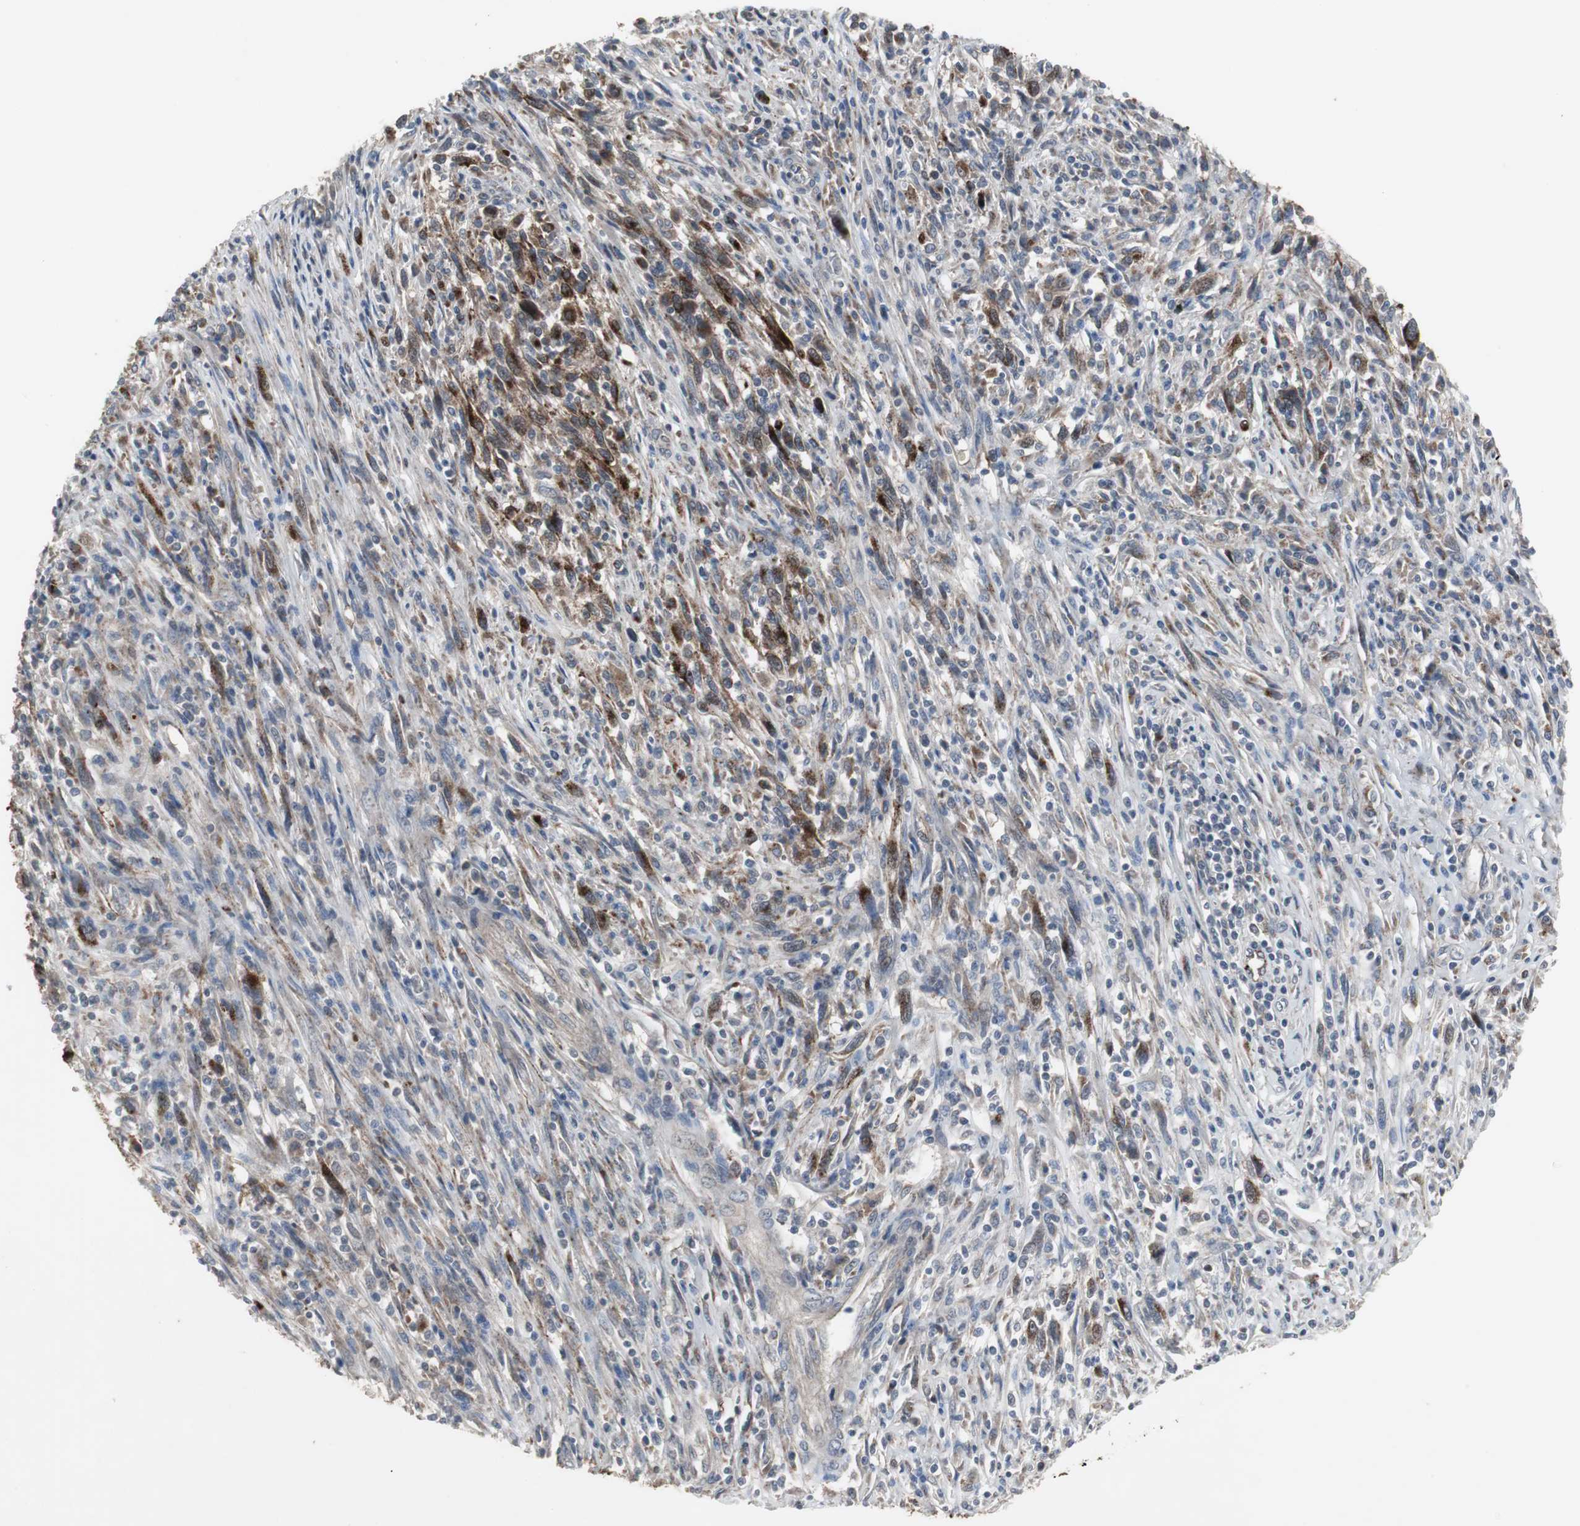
{"staining": {"intensity": "strong", "quantity": ">75%", "location": "cytoplasmic/membranous"}, "tissue": "melanoma", "cell_type": "Tumor cells", "image_type": "cancer", "snomed": [{"axis": "morphology", "description": "Malignant melanoma, Metastatic site"}, {"axis": "topography", "description": "Lymph node"}], "caption": "A micrograph showing strong cytoplasmic/membranous staining in approximately >75% of tumor cells in malignant melanoma (metastatic site), as visualized by brown immunohistochemical staining.", "gene": "GBA1", "patient": {"sex": "male", "age": 61}}